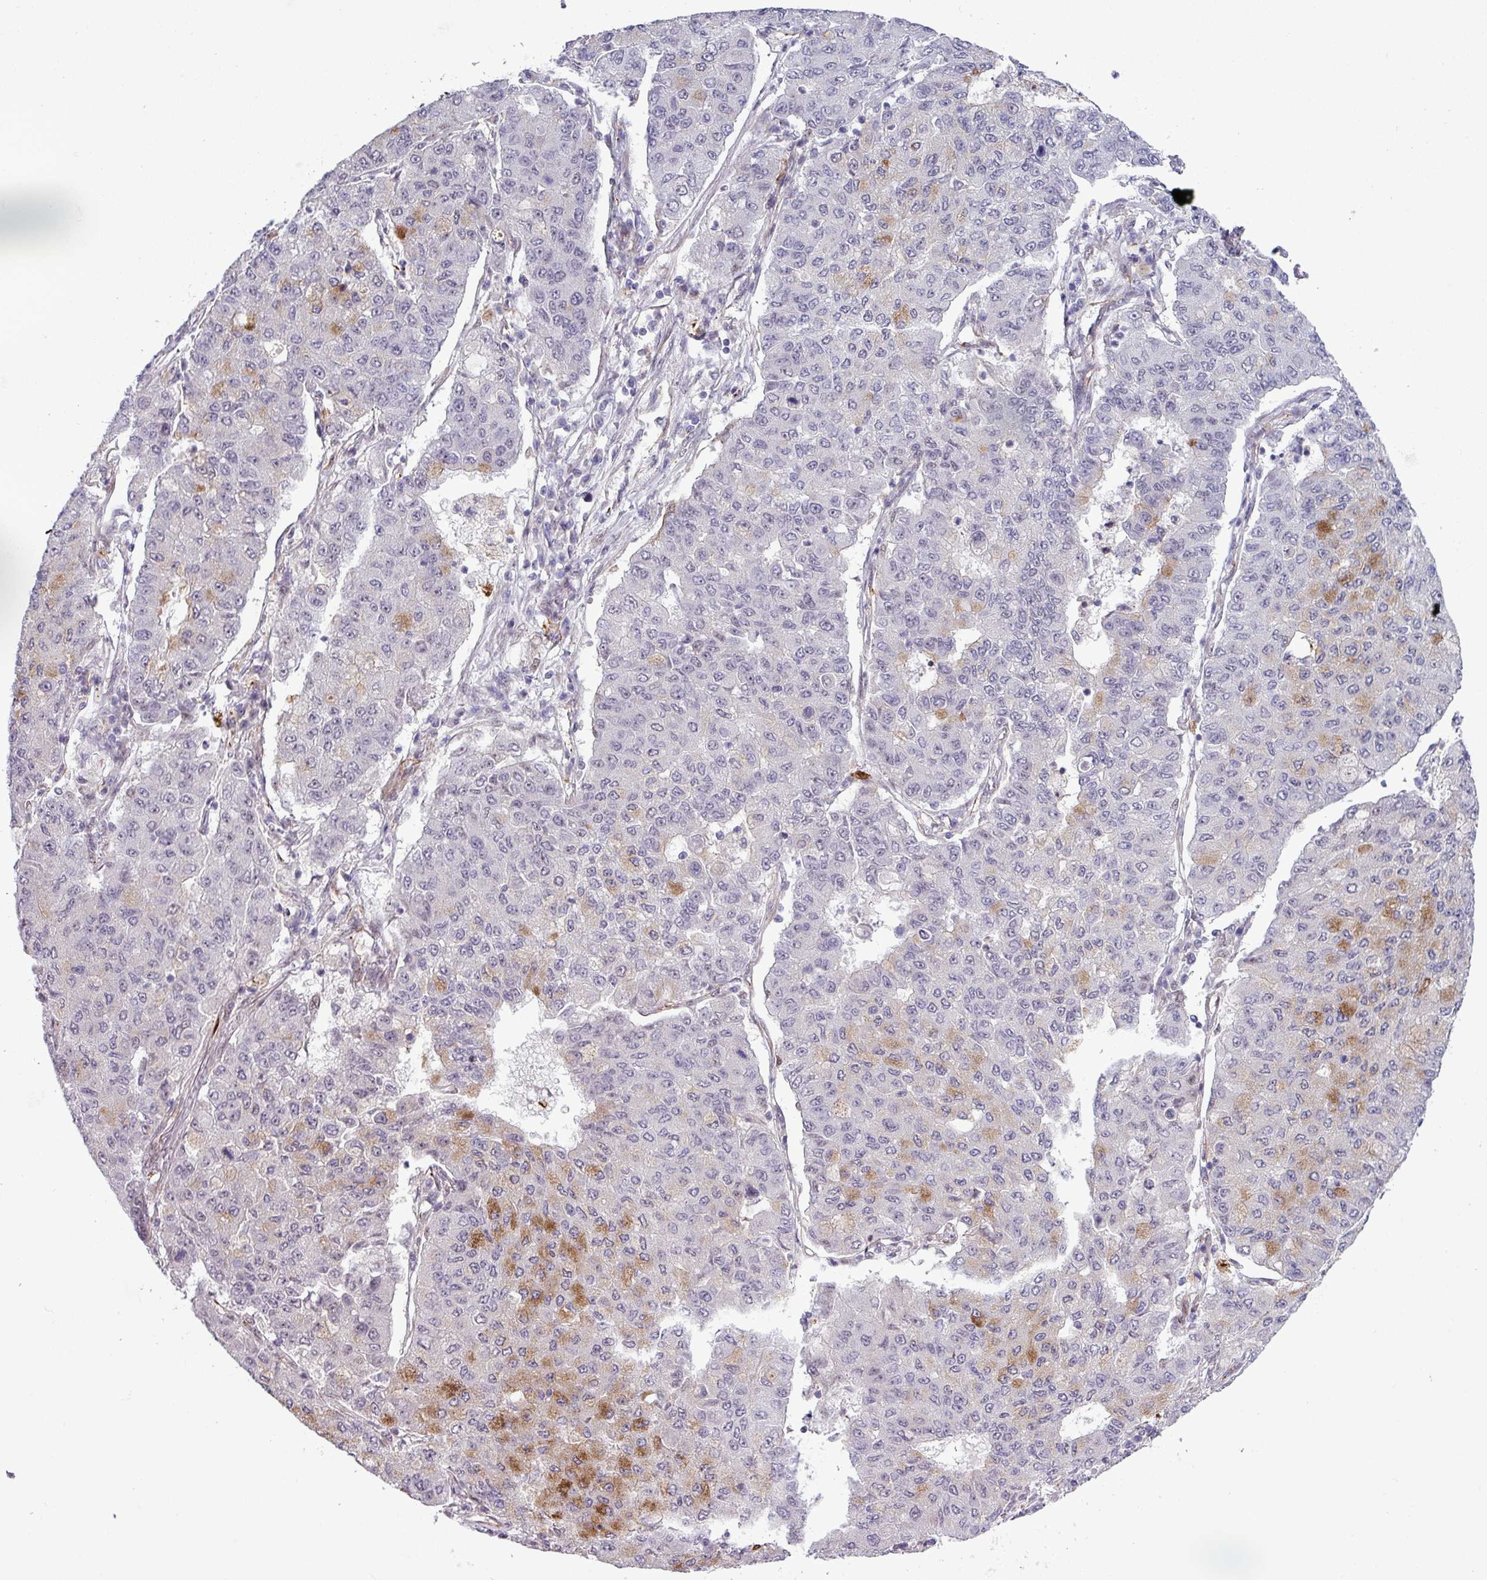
{"staining": {"intensity": "moderate", "quantity": "<25%", "location": "cytoplasmic/membranous"}, "tissue": "lung cancer", "cell_type": "Tumor cells", "image_type": "cancer", "snomed": [{"axis": "morphology", "description": "Squamous cell carcinoma, NOS"}, {"axis": "topography", "description": "Lung"}], "caption": "Immunohistochemistry (IHC) staining of lung squamous cell carcinoma, which displays low levels of moderate cytoplasmic/membranous positivity in approximately <25% of tumor cells indicating moderate cytoplasmic/membranous protein staining. The staining was performed using DAB (brown) for protein detection and nuclei were counterstained in hematoxylin (blue).", "gene": "CHD3", "patient": {"sex": "male", "age": 74}}